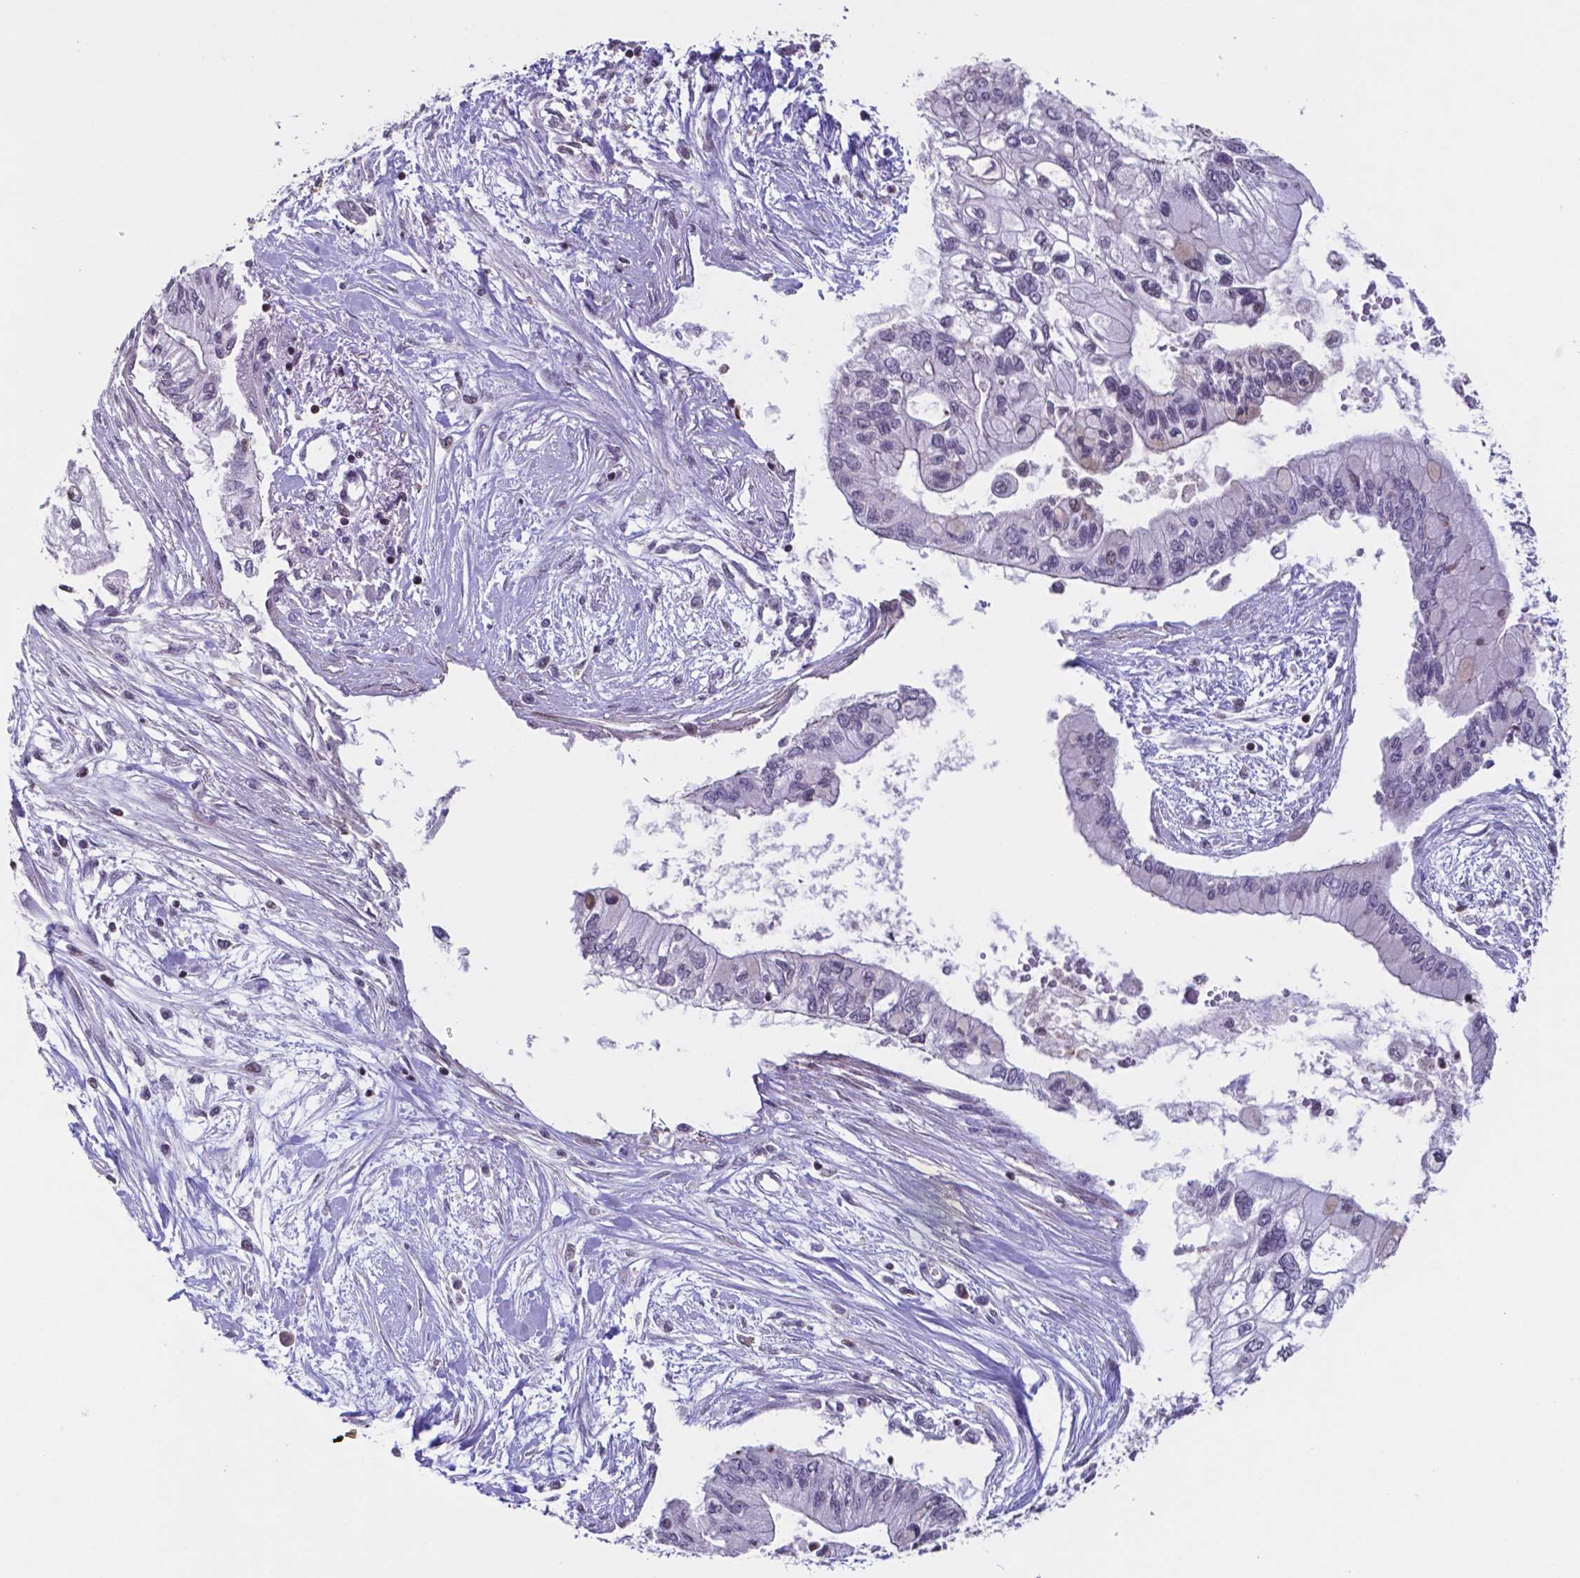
{"staining": {"intensity": "negative", "quantity": "none", "location": "none"}, "tissue": "pancreatic cancer", "cell_type": "Tumor cells", "image_type": "cancer", "snomed": [{"axis": "morphology", "description": "Adenocarcinoma, NOS"}, {"axis": "topography", "description": "Pancreas"}], "caption": "Immunohistochemistry (IHC) photomicrograph of neoplastic tissue: human pancreatic adenocarcinoma stained with DAB (3,3'-diaminobenzidine) shows no significant protein positivity in tumor cells.", "gene": "MLC1", "patient": {"sex": "female", "age": 77}}